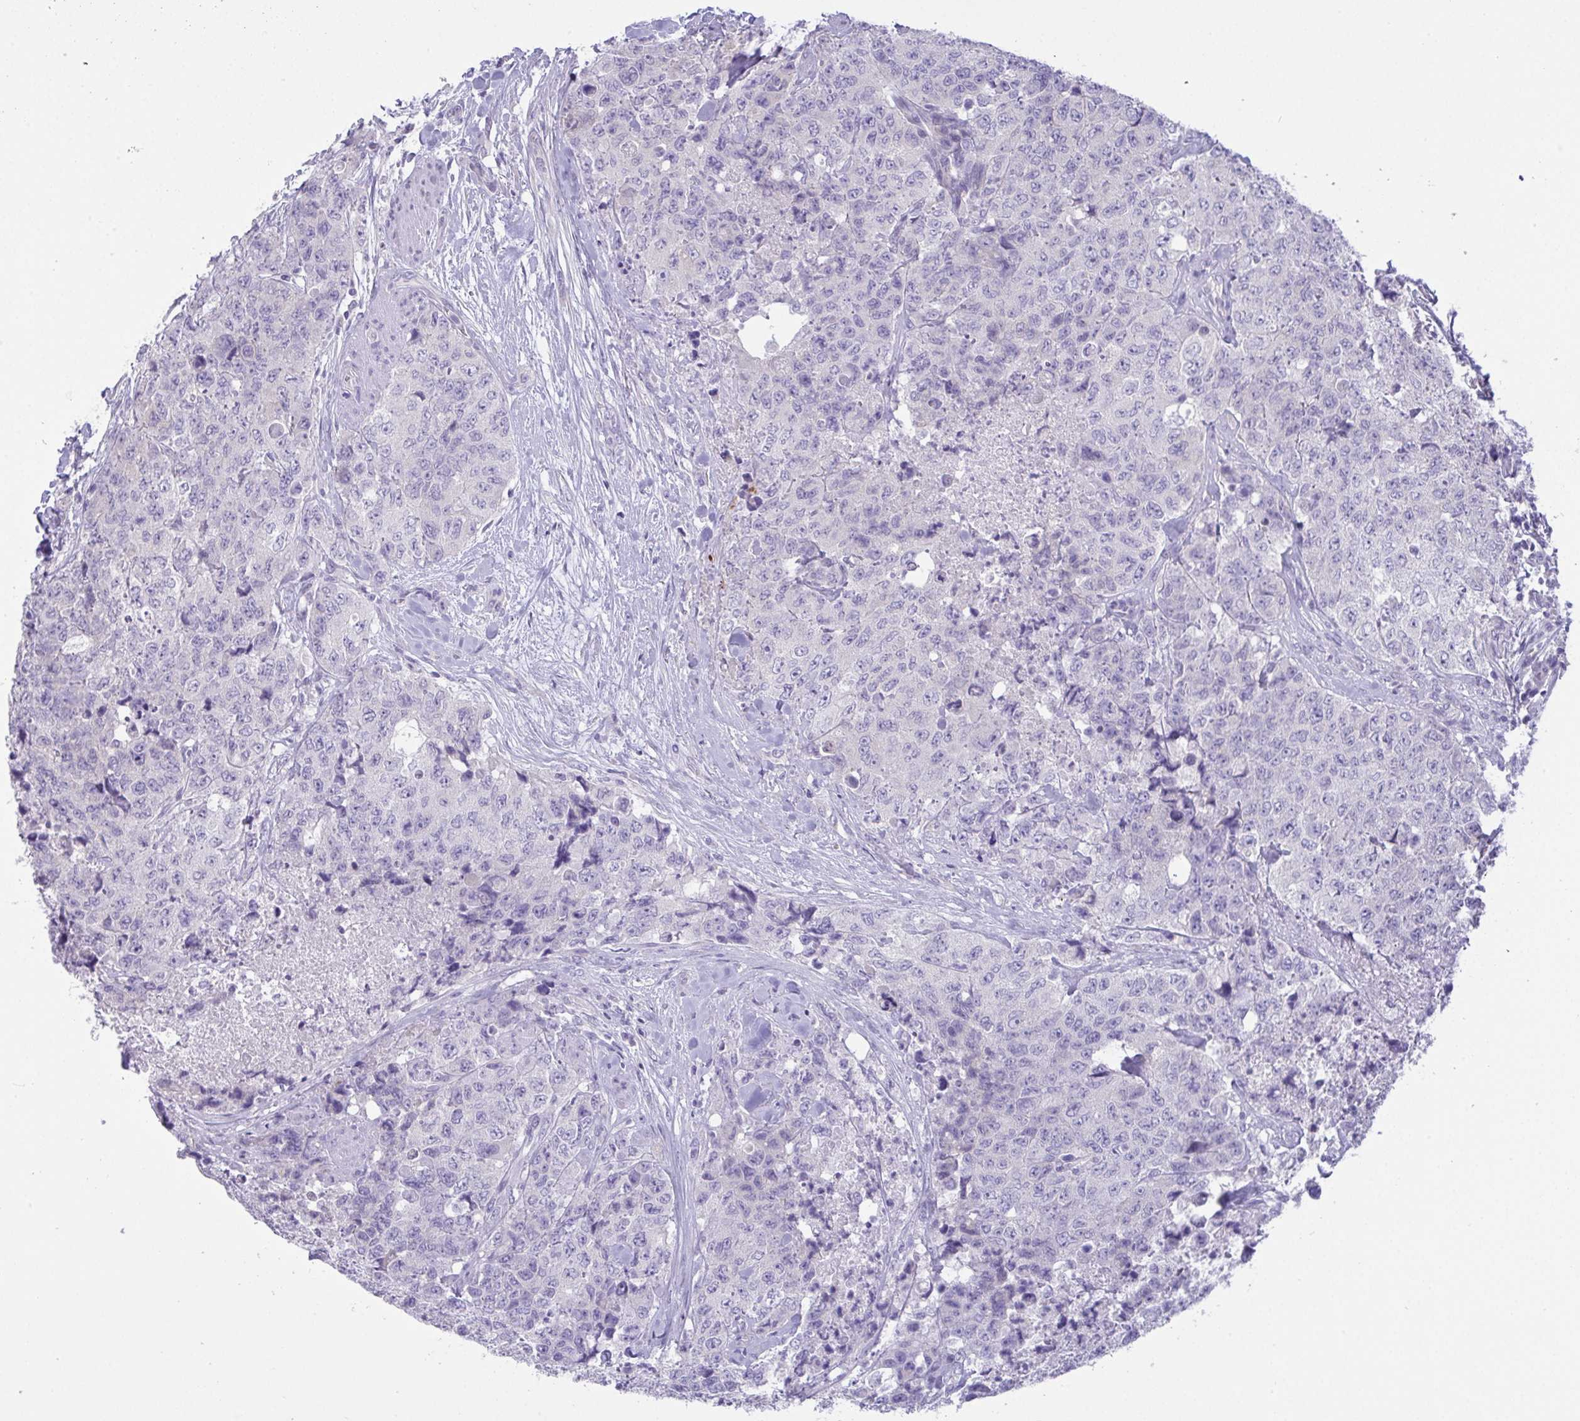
{"staining": {"intensity": "negative", "quantity": "none", "location": "none"}, "tissue": "urothelial cancer", "cell_type": "Tumor cells", "image_type": "cancer", "snomed": [{"axis": "morphology", "description": "Urothelial carcinoma, High grade"}, {"axis": "topography", "description": "Urinary bladder"}], "caption": "Immunohistochemical staining of urothelial cancer displays no significant positivity in tumor cells. (Stains: DAB immunohistochemistry (IHC) with hematoxylin counter stain, Microscopy: brightfield microscopy at high magnification).", "gene": "C4orf33", "patient": {"sex": "female", "age": 78}}